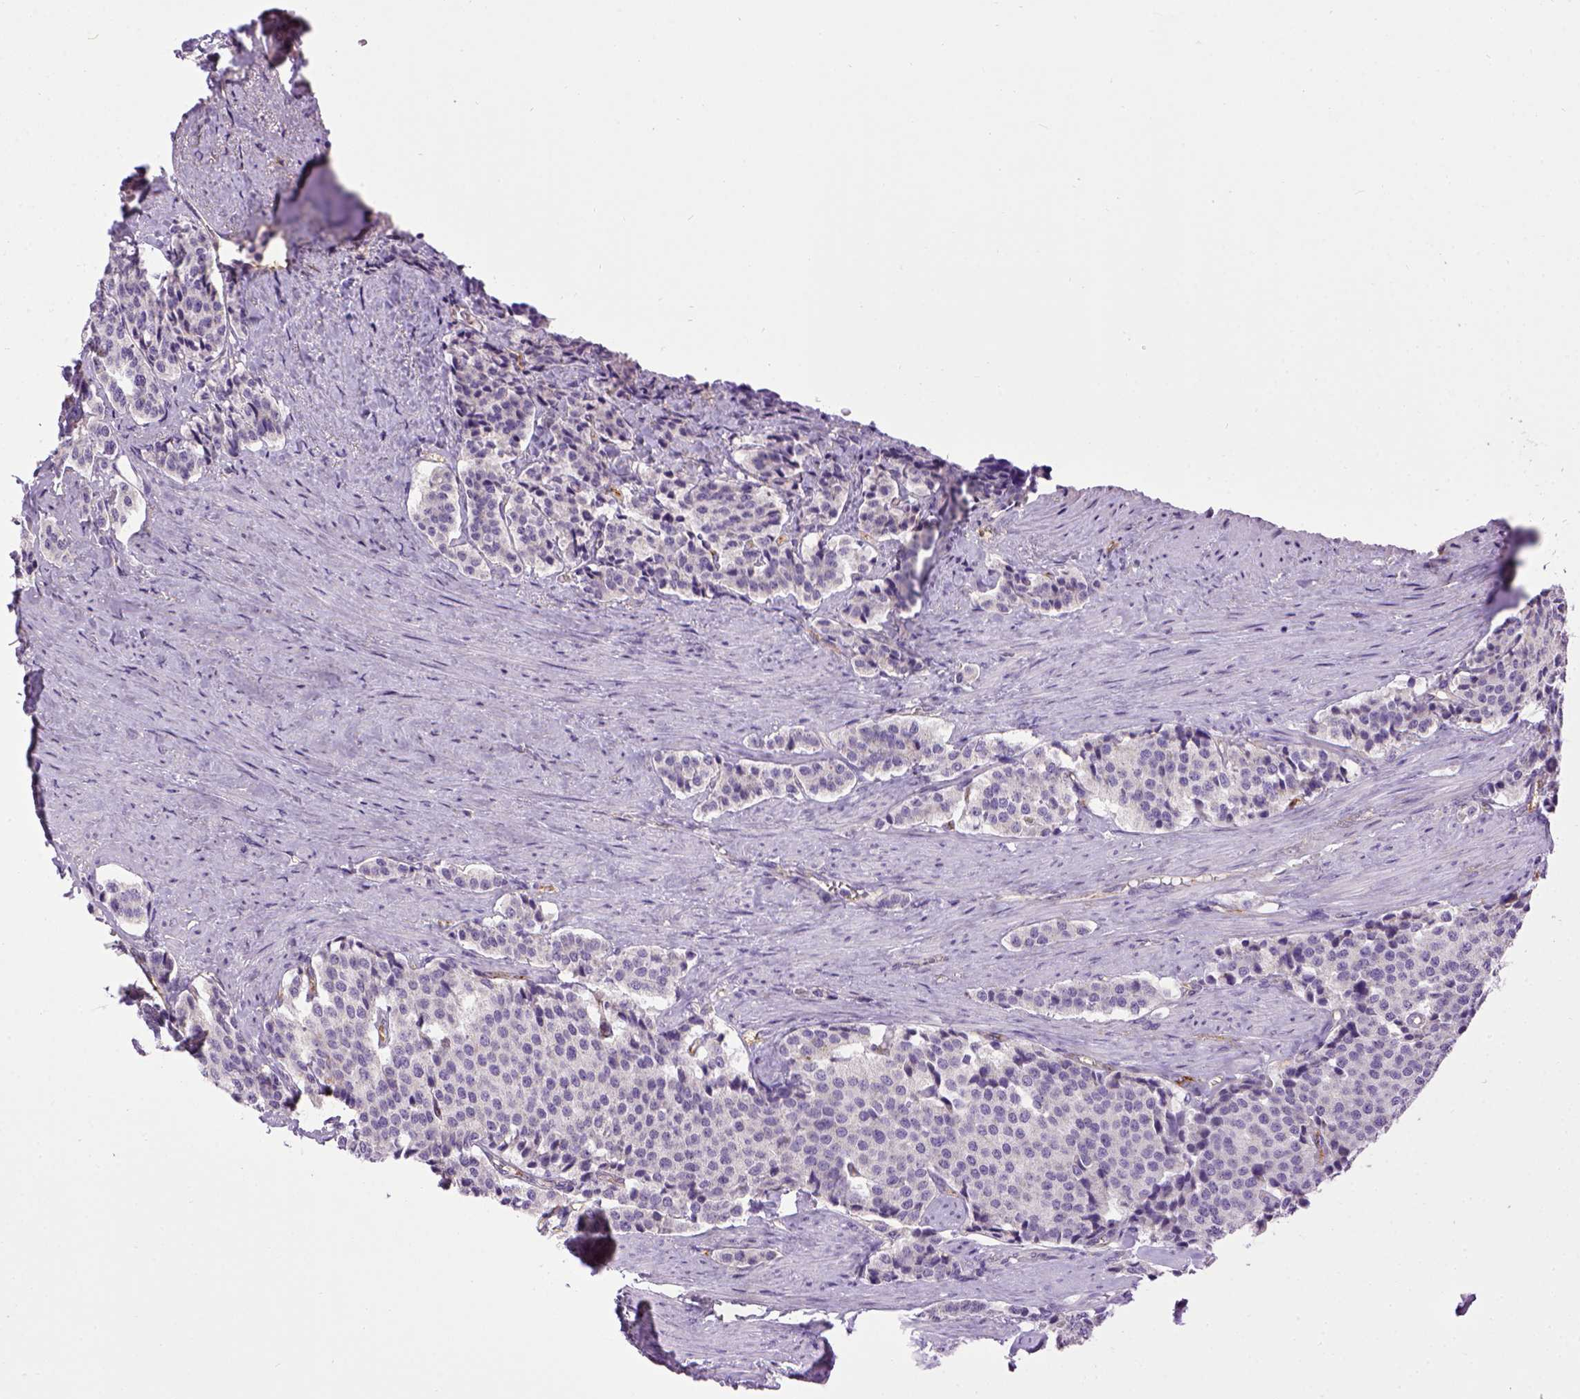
{"staining": {"intensity": "negative", "quantity": "none", "location": "none"}, "tissue": "carcinoid", "cell_type": "Tumor cells", "image_type": "cancer", "snomed": [{"axis": "morphology", "description": "Carcinoid, malignant, NOS"}, {"axis": "topography", "description": "Small intestine"}], "caption": "Malignant carcinoid stained for a protein using immunohistochemistry (IHC) shows no staining tumor cells.", "gene": "ENG", "patient": {"sex": "female", "age": 58}}